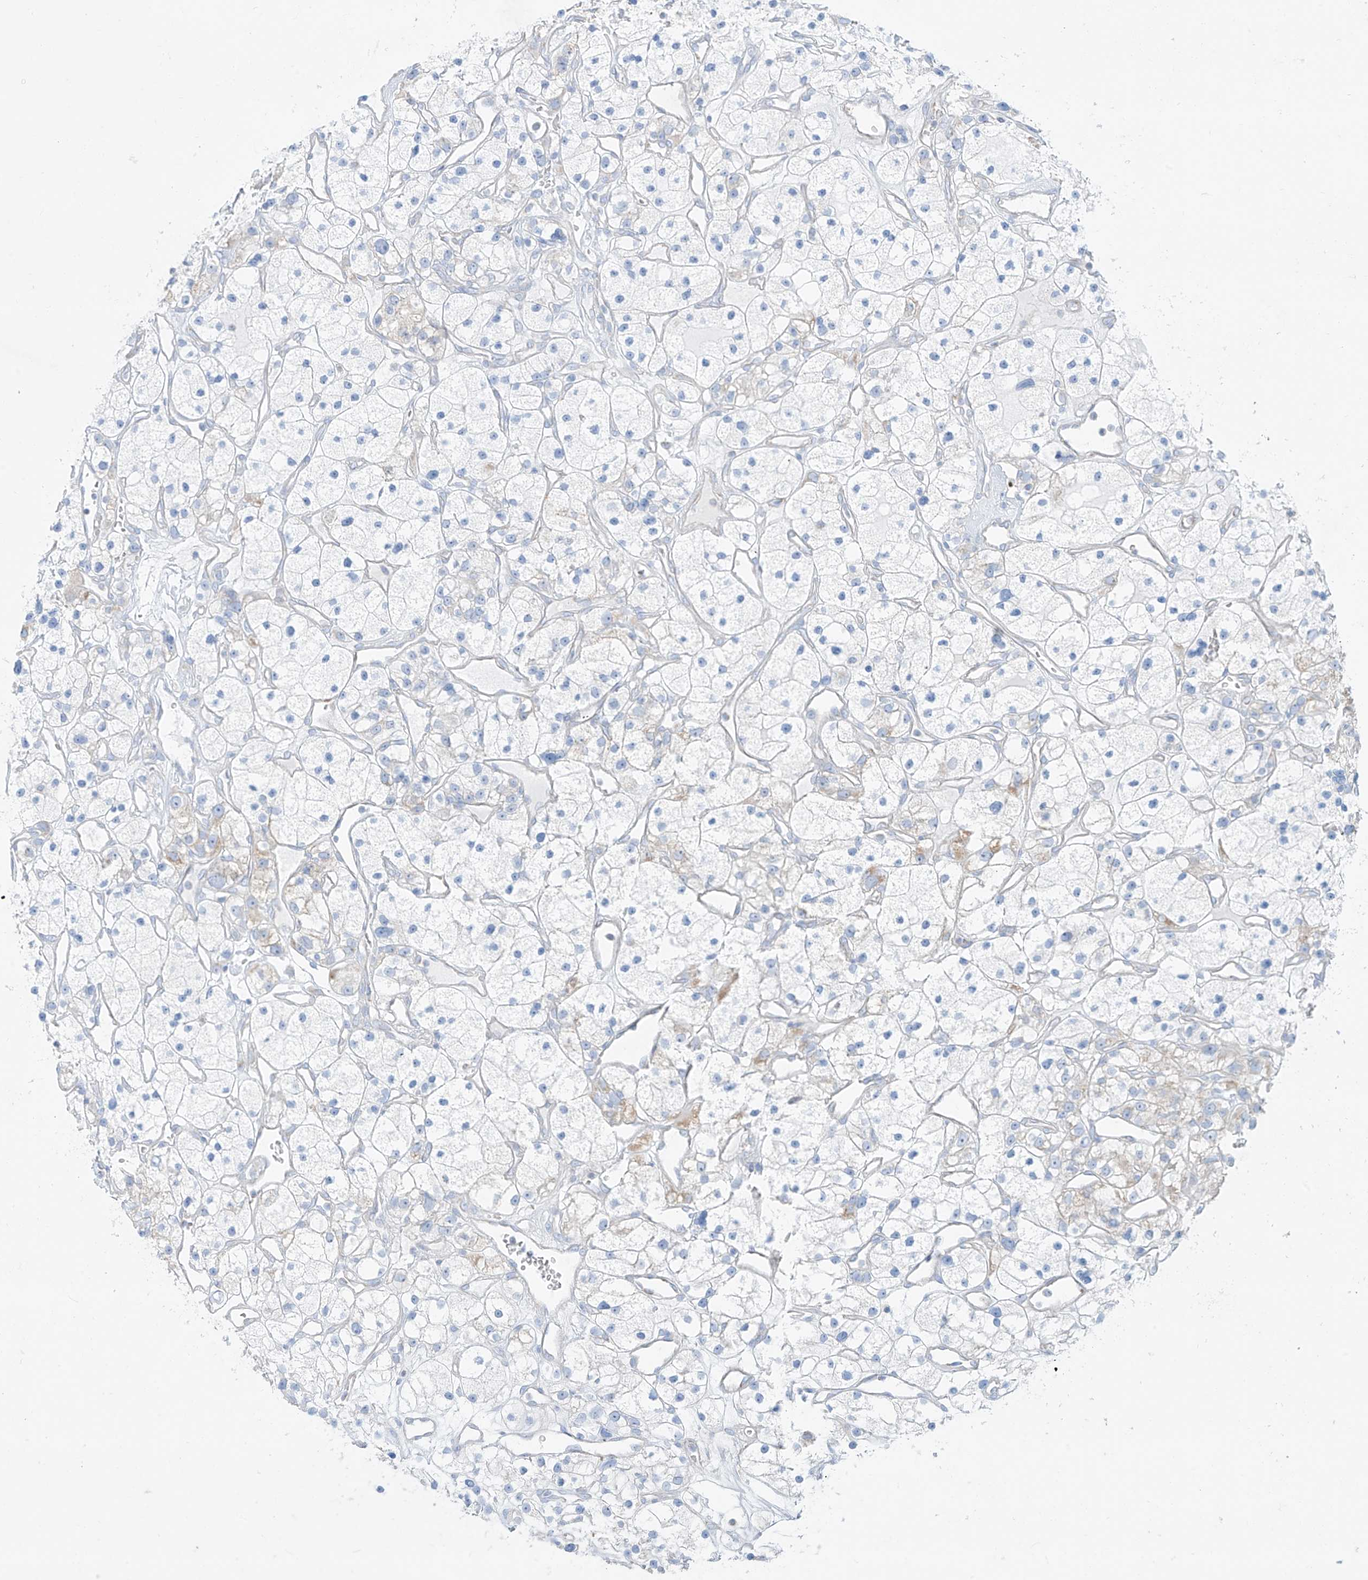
{"staining": {"intensity": "negative", "quantity": "none", "location": "none"}, "tissue": "renal cancer", "cell_type": "Tumor cells", "image_type": "cancer", "snomed": [{"axis": "morphology", "description": "Adenocarcinoma, NOS"}, {"axis": "topography", "description": "Kidney"}], "caption": "Renal adenocarcinoma was stained to show a protein in brown. There is no significant staining in tumor cells.", "gene": "SLC26A3", "patient": {"sex": "female", "age": 57}}